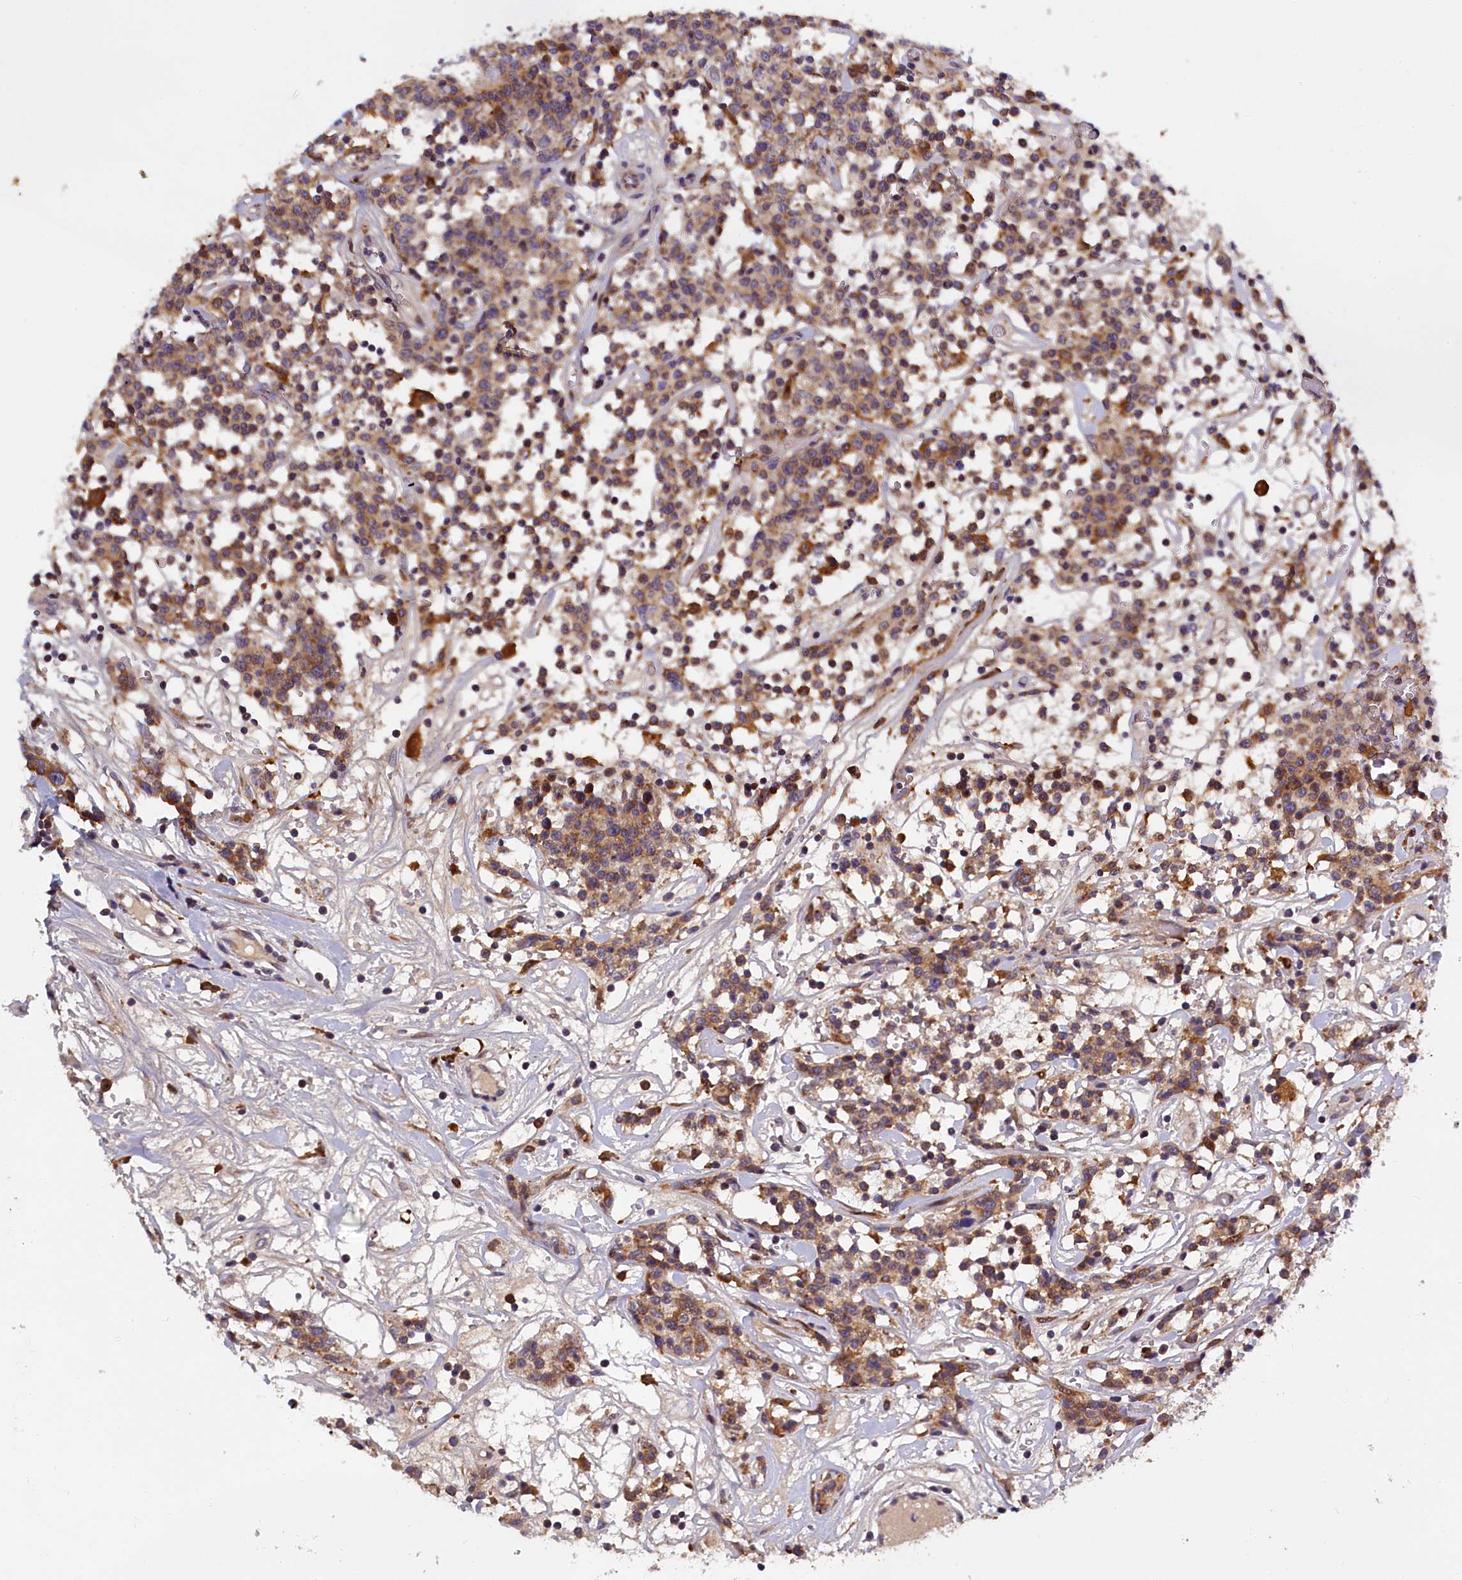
{"staining": {"intensity": "moderate", "quantity": ">75%", "location": "cytoplasmic/membranous"}, "tissue": "lymphoma", "cell_type": "Tumor cells", "image_type": "cancer", "snomed": [{"axis": "morphology", "description": "Malignant lymphoma, non-Hodgkin's type, Low grade"}, {"axis": "topography", "description": "Small intestine"}], "caption": "Tumor cells reveal medium levels of moderate cytoplasmic/membranous positivity in about >75% of cells in malignant lymphoma, non-Hodgkin's type (low-grade).", "gene": "NAIP", "patient": {"sex": "female", "age": 59}}